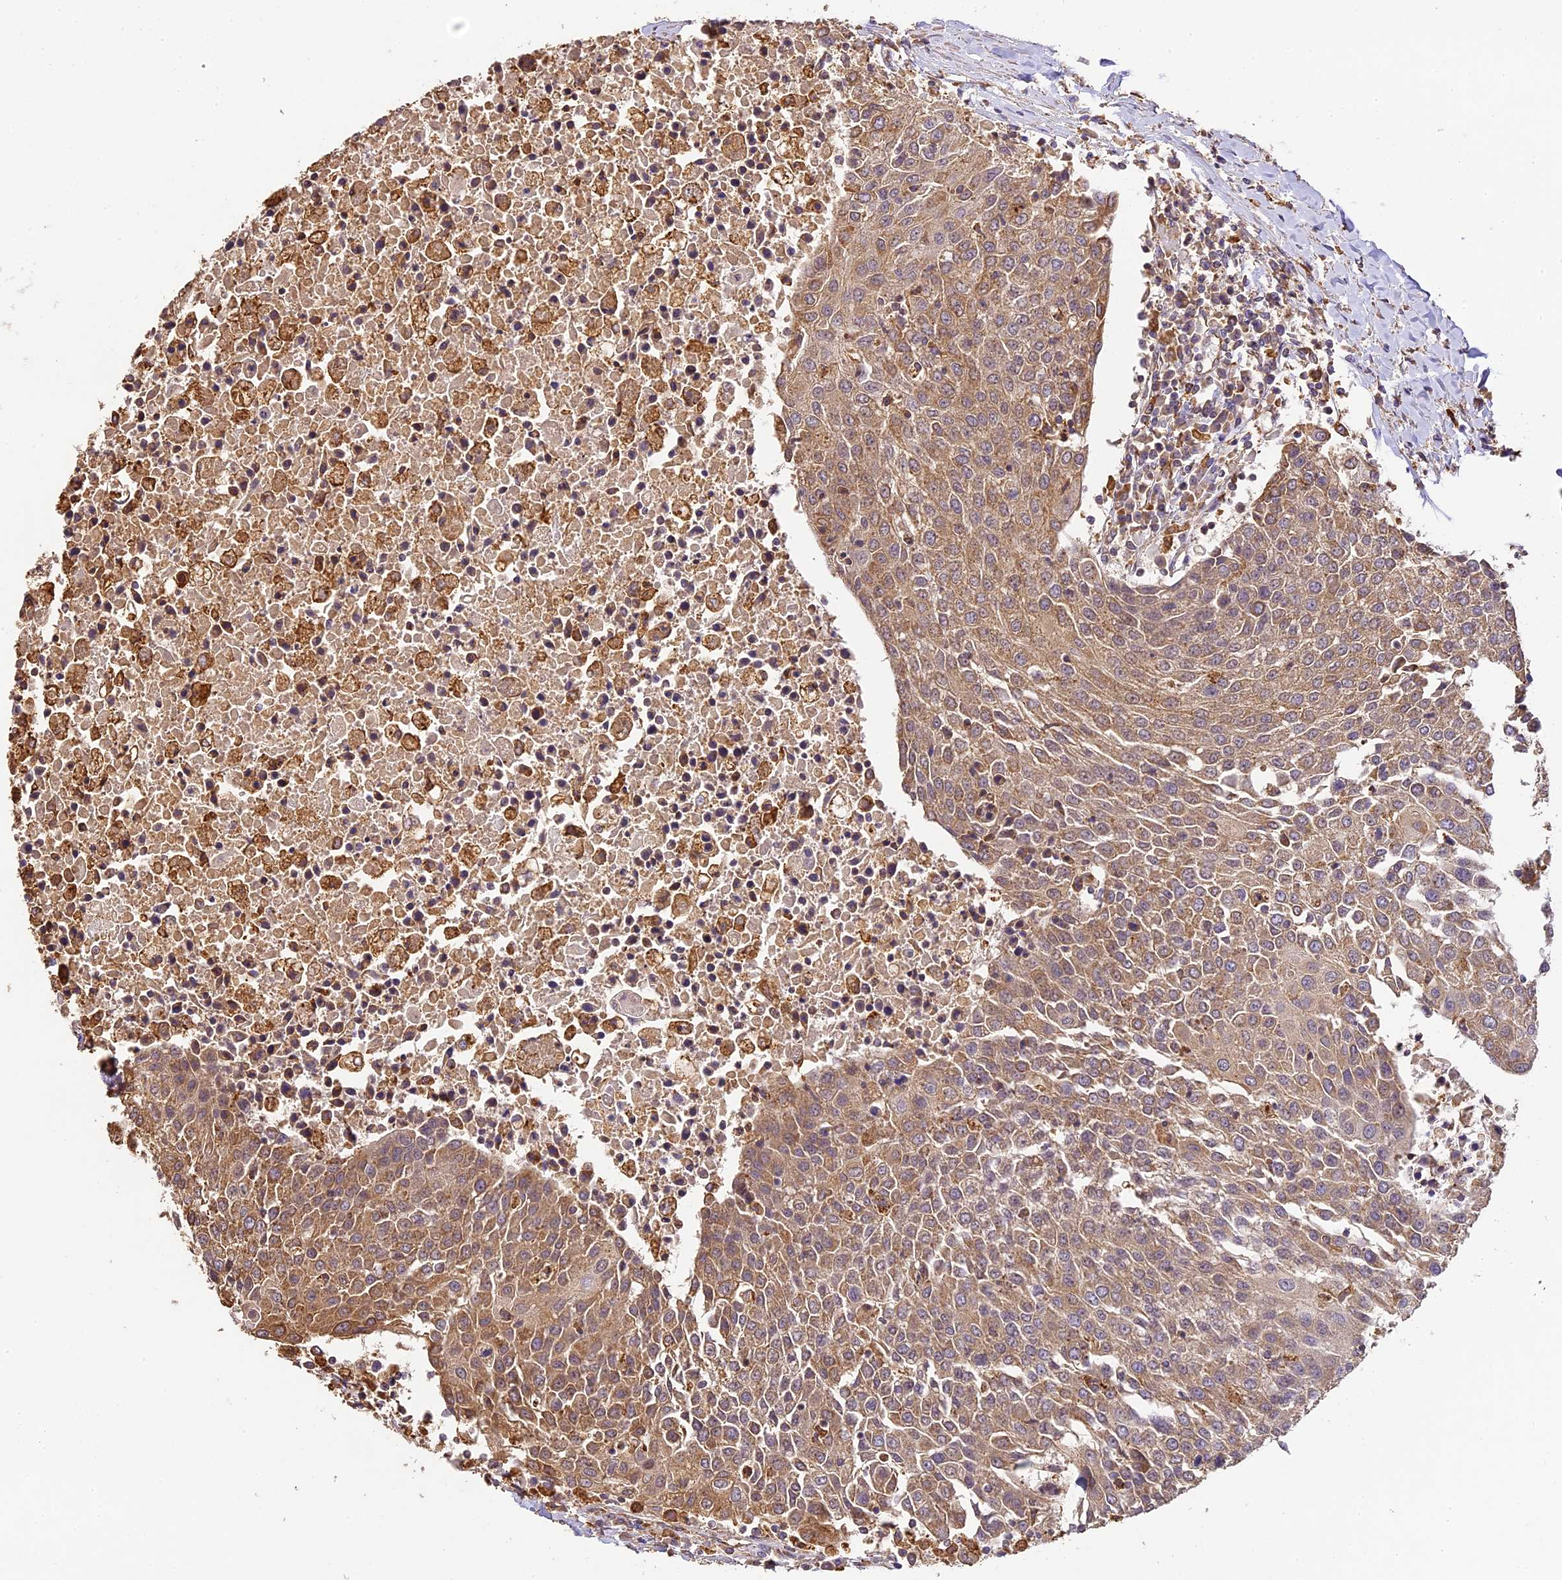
{"staining": {"intensity": "moderate", "quantity": ">75%", "location": "cytoplasmic/membranous"}, "tissue": "urothelial cancer", "cell_type": "Tumor cells", "image_type": "cancer", "snomed": [{"axis": "morphology", "description": "Urothelial carcinoma, High grade"}, {"axis": "topography", "description": "Urinary bladder"}], "caption": "IHC (DAB) staining of urothelial cancer displays moderate cytoplasmic/membranous protein expression in approximately >75% of tumor cells.", "gene": "BRAP", "patient": {"sex": "female", "age": 85}}